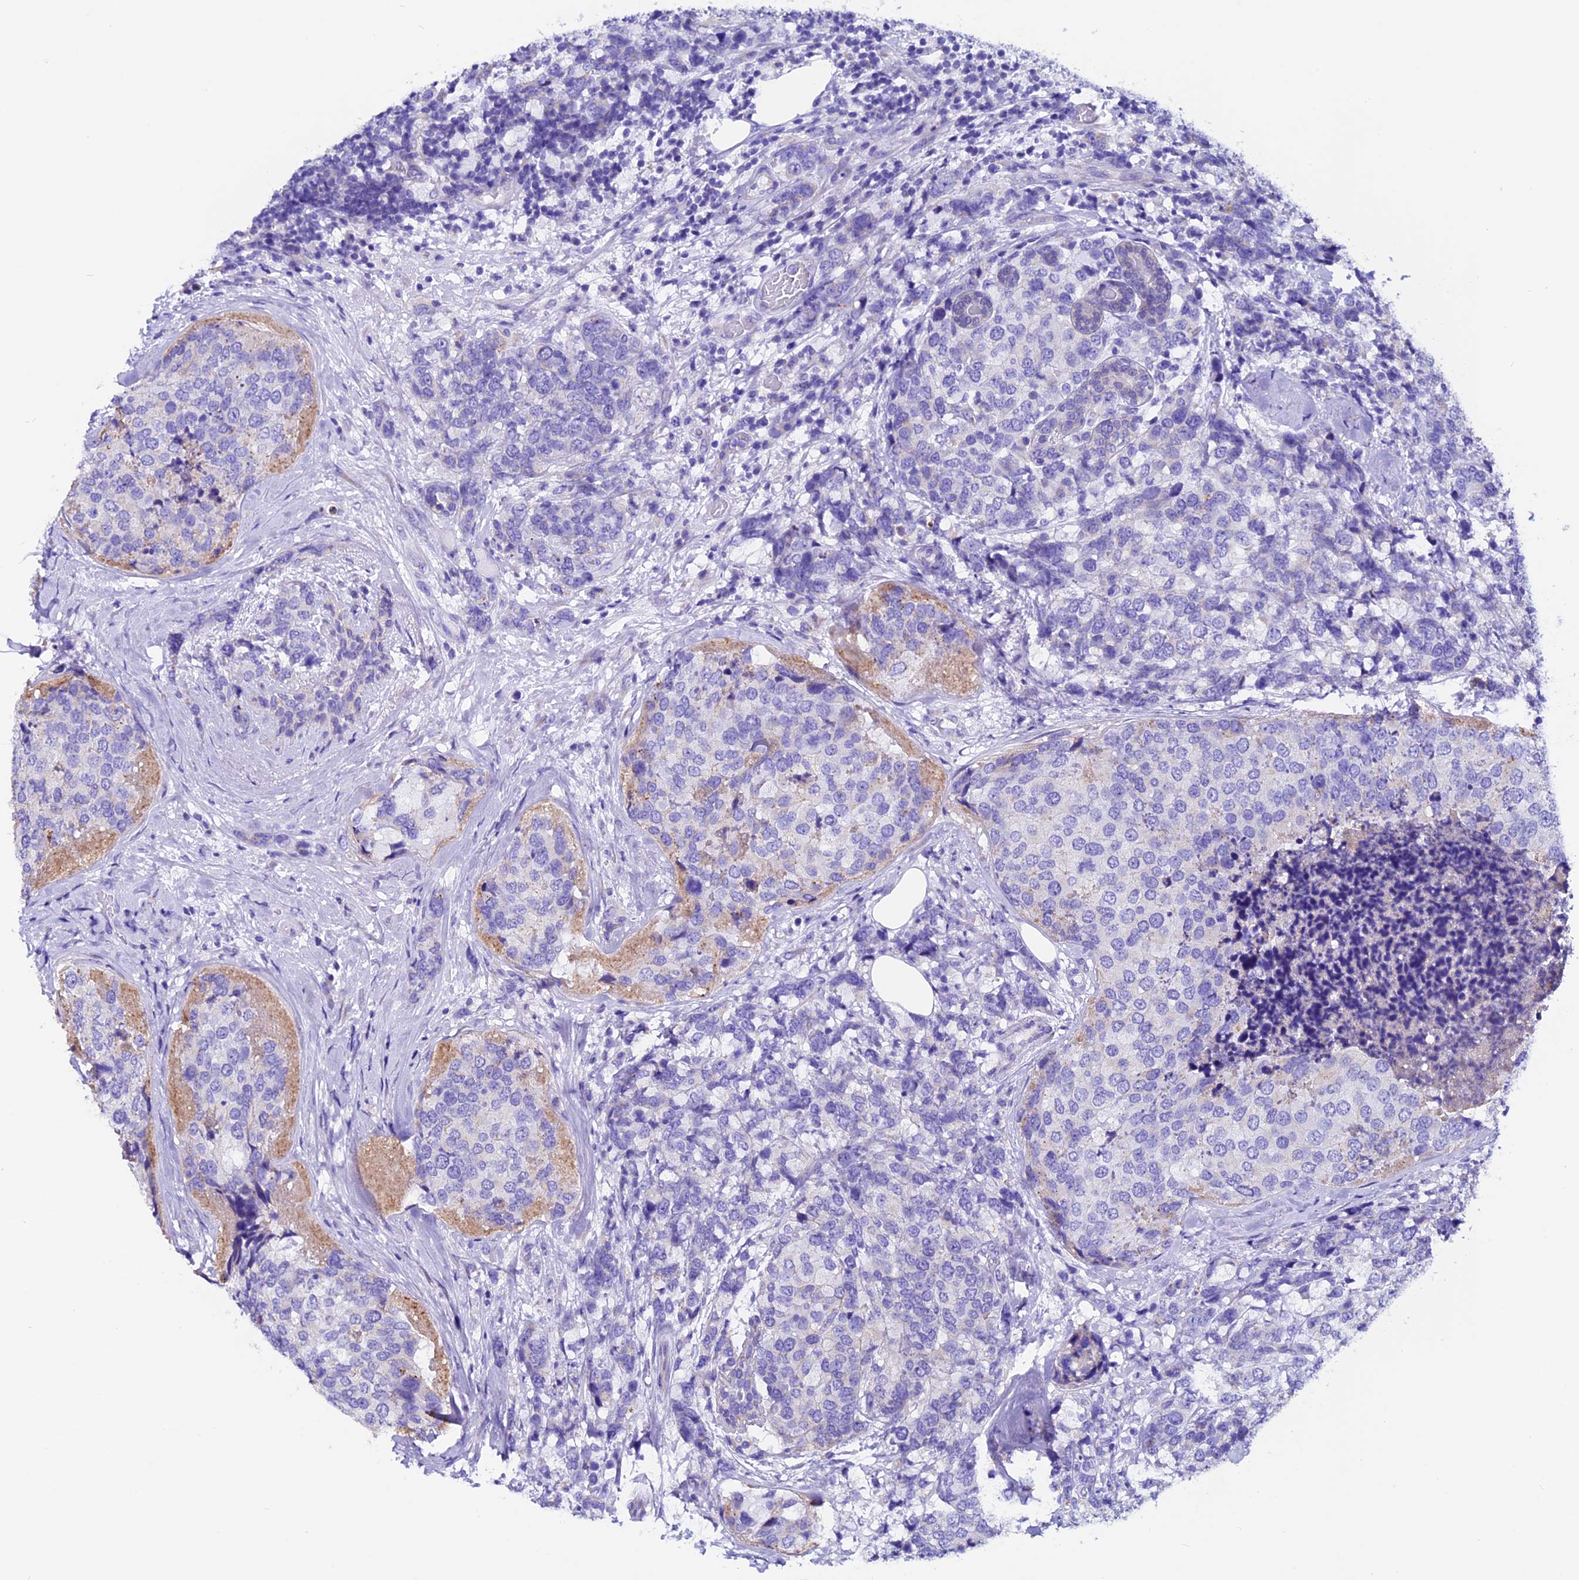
{"staining": {"intensity": "negative", "quantity": "none", "location": "none"}, "tissue": "breast cancer", "cell_type": "Tumor cells", "image_type": "cancer", "snomed": [{"axis": "morphology", "description": "Lobular carcinoma"}, {"axis": "topography", "description": "Breast"}], "caption": "A high-resolution photomicrograph shows immunohistochemistry (IHC) staining of breast cancer (lobular carcinoma), which displays no significant positivity in tumor cells. Nuclei are stained in blue.", "gene": "COMTD1", "patient": {"sex": "female", "age": 59}}